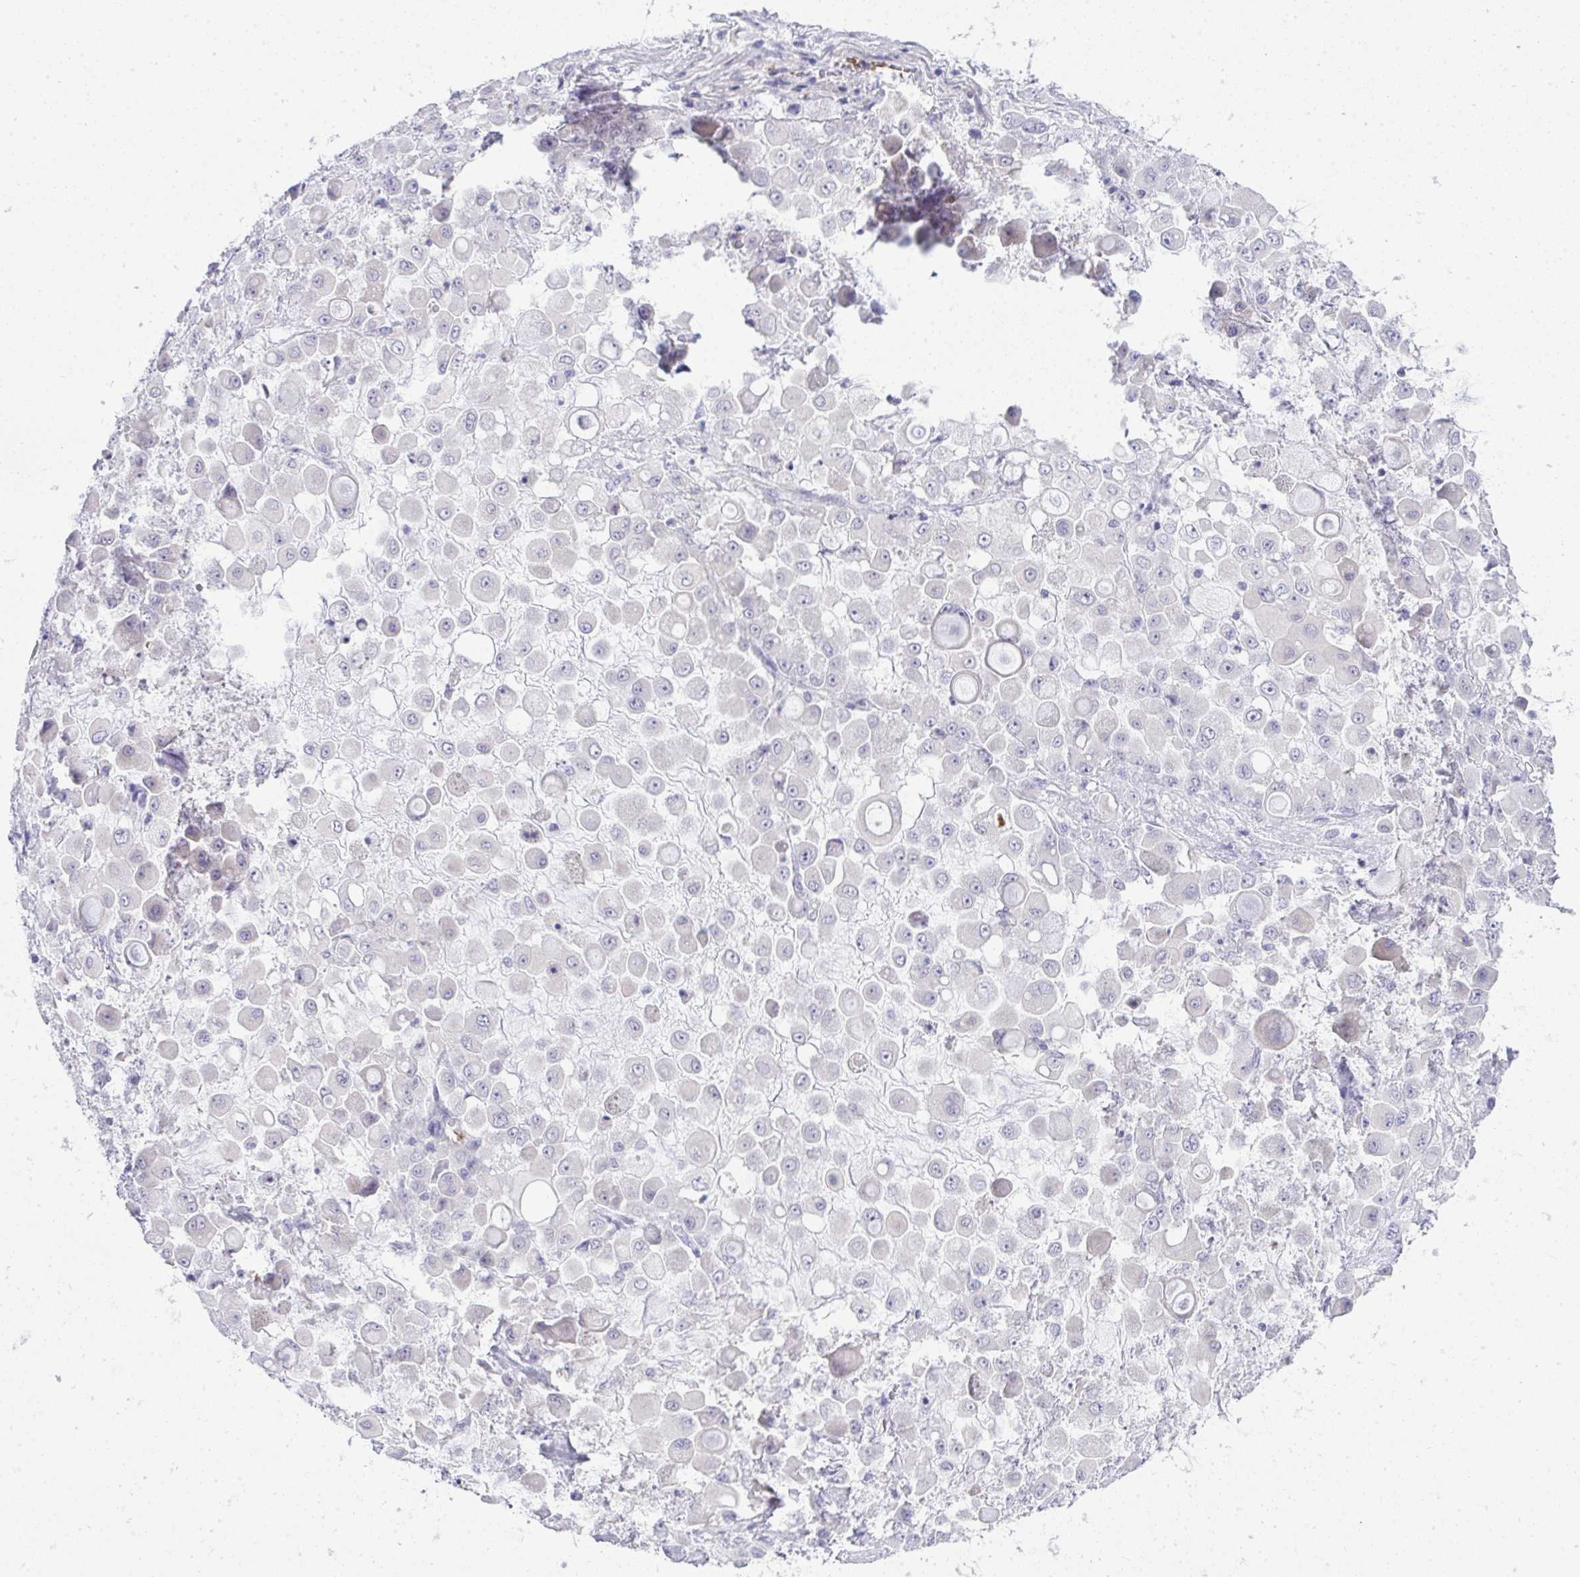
{"staining": {"intensity": "negative", "quantity": "none", "location": "none"}, "tissue": "stomach cancer", "cell_type": "Tumor cells", "image_type": "cancer", "snomed": [{"axis": "morphology", "description": "Adenocarcinoma, NOS"}, {"axis": "topography", "description": "Stomach"}], "caption": "Photomicrograph shows no protein positivity in tumor cells of stomach adenocarcinoma tissue. (DAB IHC with hematoxylin counter stain).", "gene": "SPTB", "patient": {"sex": "female", "age": 76}}